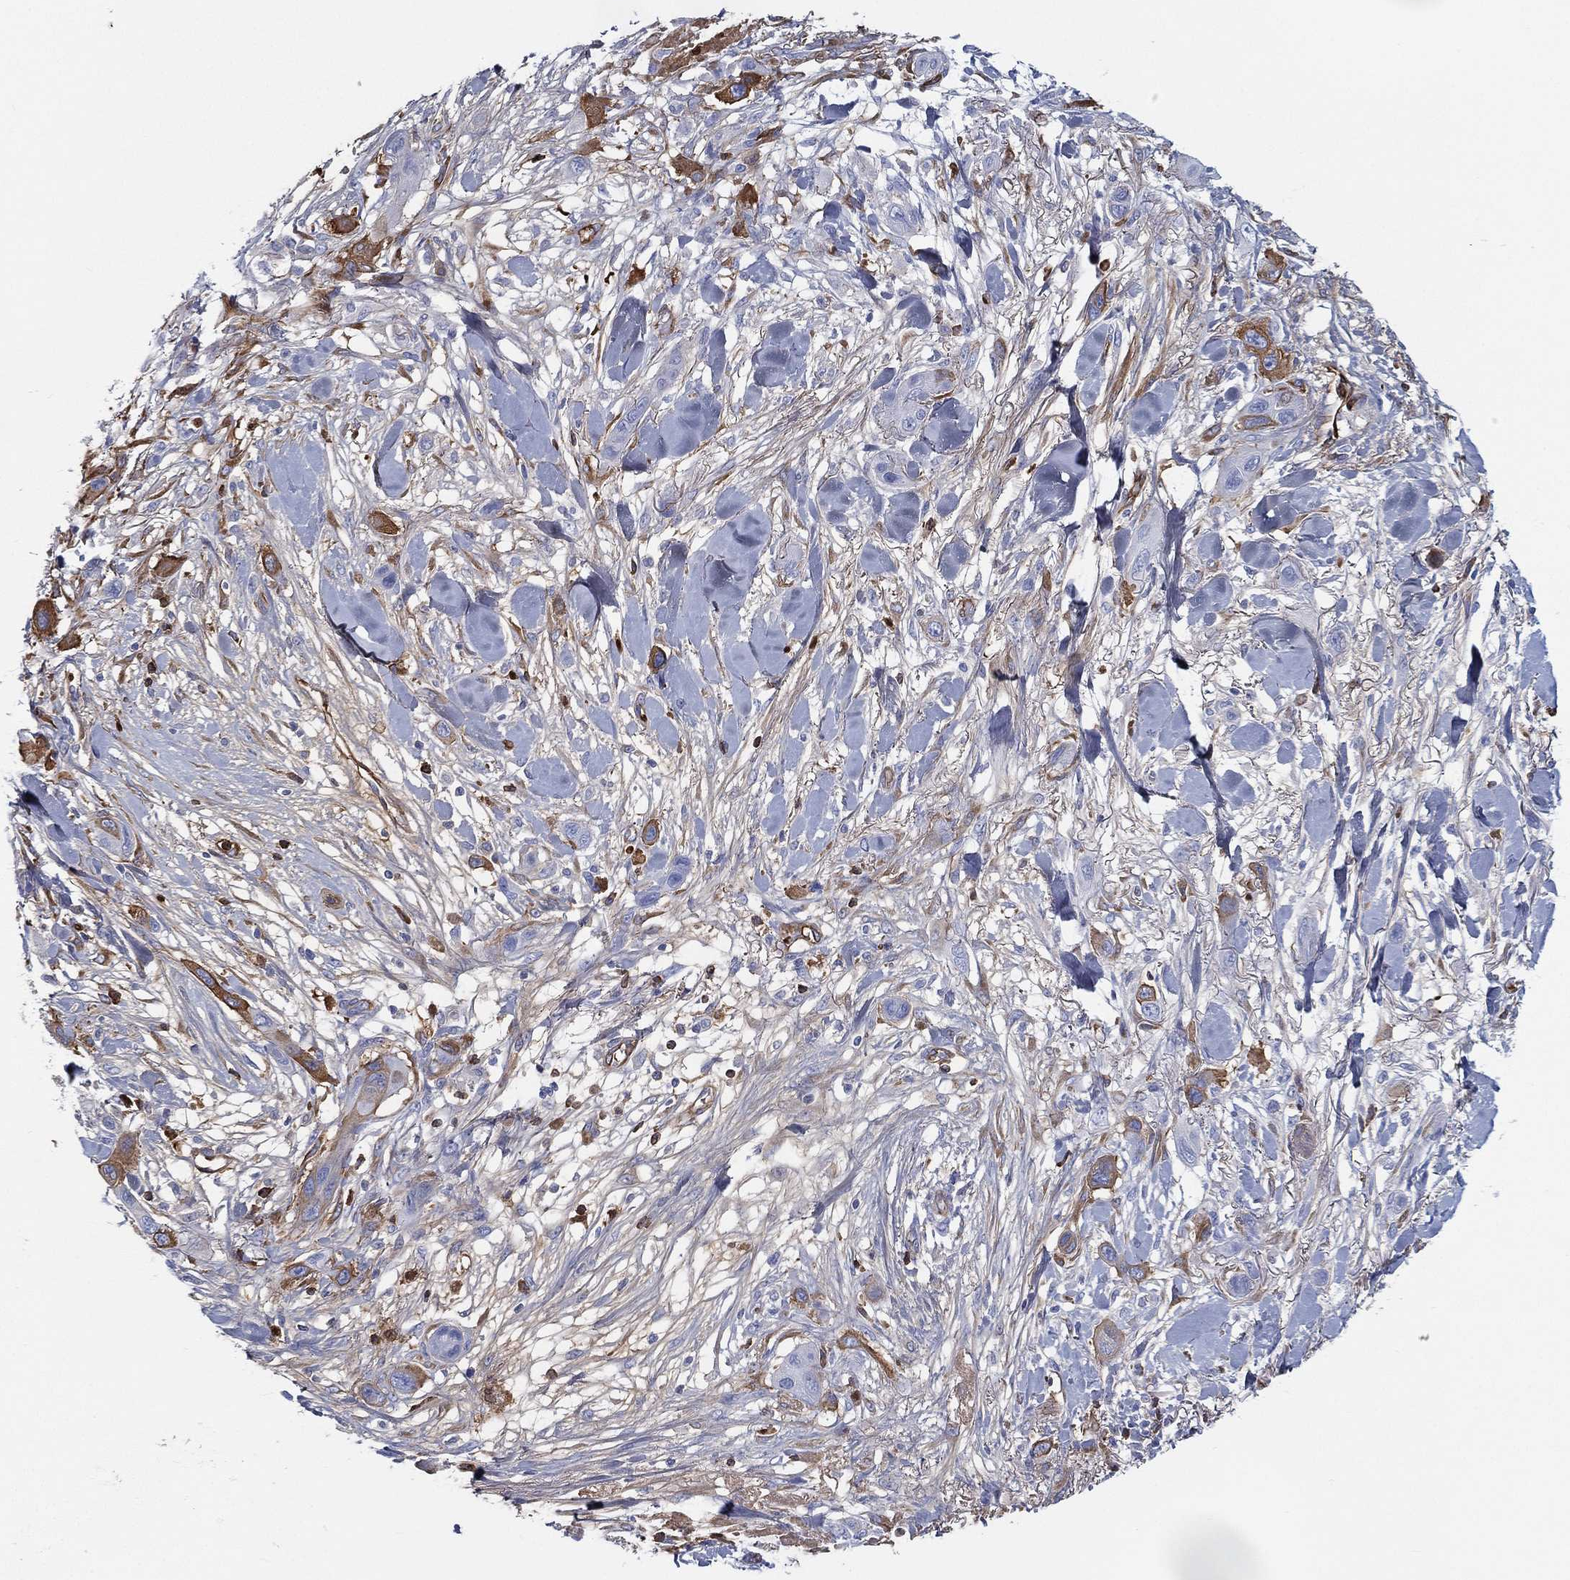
{"staining": {"intensity": "moderate", "quantity": "<25%", "location": "cytoplasmic/membranous"}, "tissue": "skin cancer", "cell_type": "Tumor cells", "image_type": "cancer", "snomed": [{"axis": "morphology", "description": "Squamous cell carcinoma, NOS"}, {"axis": "topography", "description": "Skin"}], "caption": "Immunohistochemical staining of skin cancer exhibits low levels of moderate cytoplasmic/membranous protein positivity in about <25% of tumor cells. (DAB (3,3'-diaminobenzidine) IHC with brightfield microscopy, high magnification).", "gene": "IFNB1", "patient": {"sex": "male", "age": 79}}